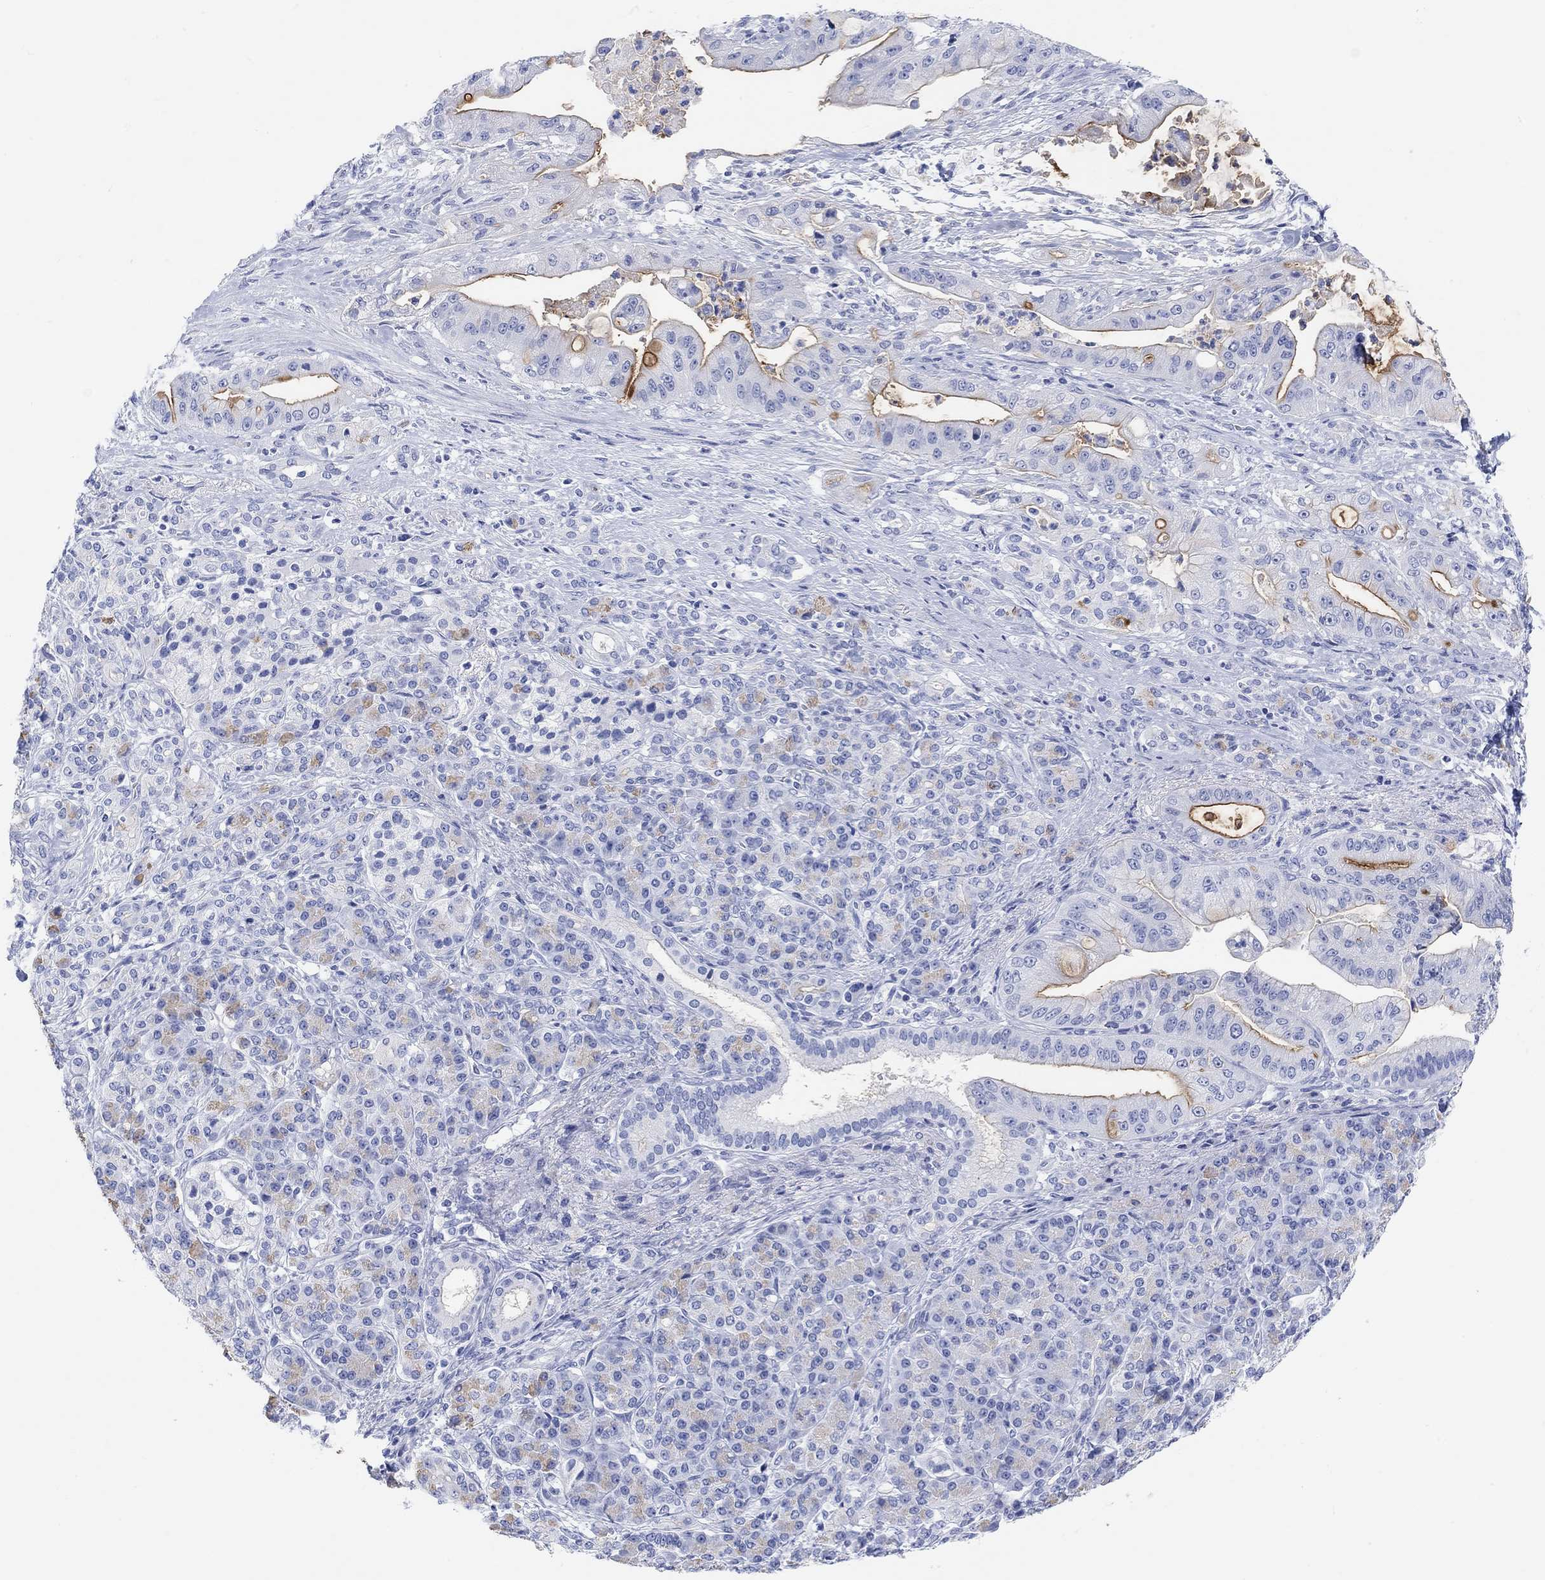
{"staining": {"intensity": "strong", "quantity": "<25%", "location": "cytoplasmic/membranous"}, "tissue": "pancreatic cancer", "cell_type": "Tumor cells", "image_type": "cancer", "snomed": [{"axis": "morphology", "description": "Normal tissue, NOS"}, {"axis": "morphology", "description": "Inflammation, NOS"}, {"axis": "morphology", "description": "Adenocarcinoma, NOS"}, {"axis": "topography", "description": "Pancreas"}], "caption": "Pancreatic cancer (adenocarcinoma) stained for a protein (brown) displays strong cytoplasmic/membranous positive staining in approximately <25% of tumor cells.", "gene": "XIRP2", "patient": {"sex": "male", "age": 57}}